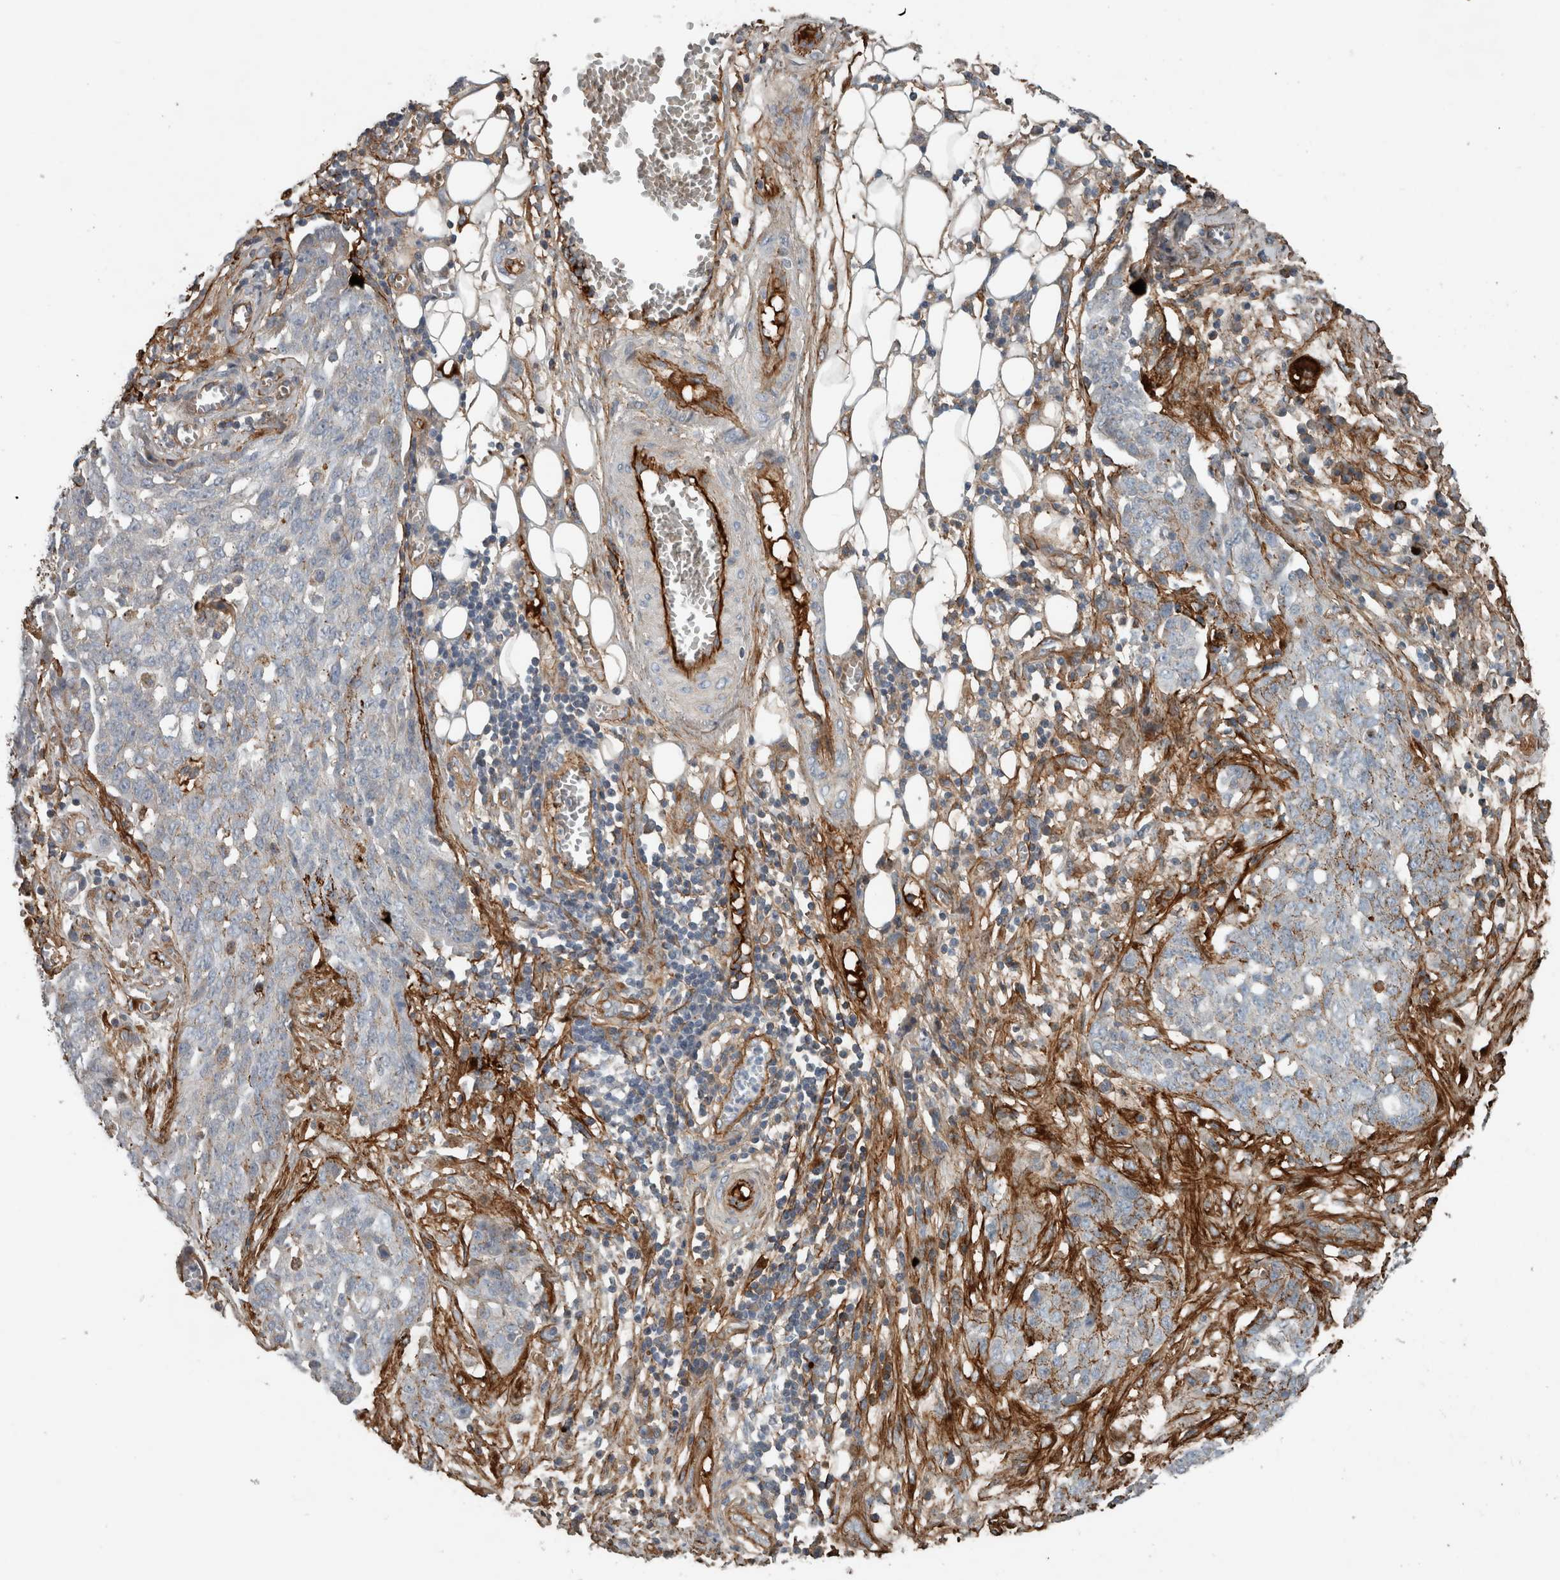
{"staining": {"intensity": "moderate", "quantity": "<25%", "location": "cytoplasmic/membranous"}, "tissue": "ovarian cancer", "cell_type": "Tumor cells", "image_type": "cancer", "snomed": [{"axis": "morphology", "description": "Cystadenocarcinoma, serous, NOS"}, {"axis": "topography", "description": "Soft tissue"}, {"axis": "topography", "description": "Ovary"}], "caption": "Immunohistochemistry (IHC) image of human ovarian serous cystadenocarcinoma stained for a protein (brown), which reveals low levels of moderate cytoplasmic/membranous staining in approximately <25% of tumor cells.", "gene": "FN1", "patient": {"sex": "female", "age": 57}}